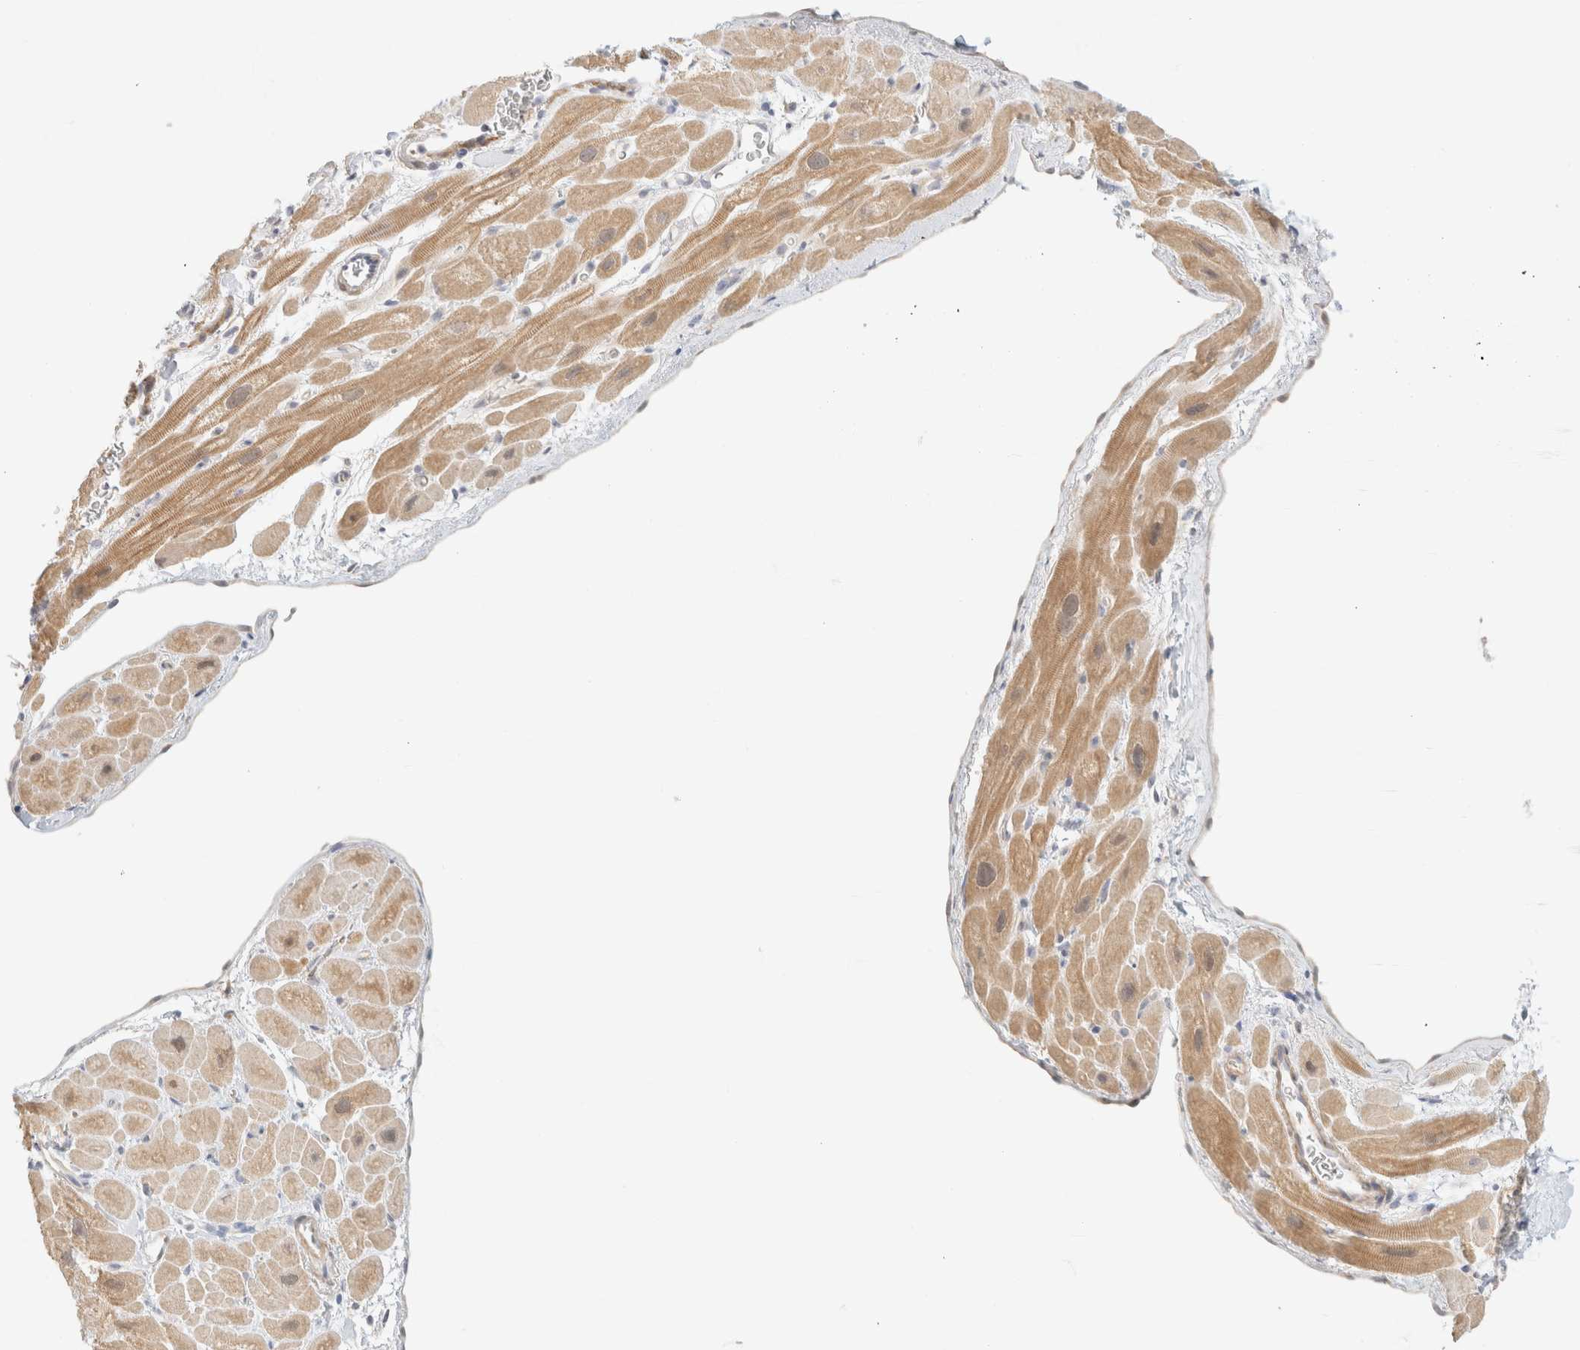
{"staining": {"intensity": "moderate", "quantity": "25%-75%", "location": "cytoplasmic/membranous,nuclear"}, "tissue": "heart muscle", "cell_type": "Cardiomyocytes", "image_type": "normal", "snomed": [{"axis": "morphology", "description": "Normal tissue, NOS"}, {"axis": "topography", "description": "Heart"}], "caption": "There is medium levels of moderate cytoplasmic/membranous,nuclear expression in cardiomyocytes of benign heart muscle, as demonstrated by immunohistochemical staining (brown color).", "gene": "GPI", "patient": {"sex": "male", "age": 49}}